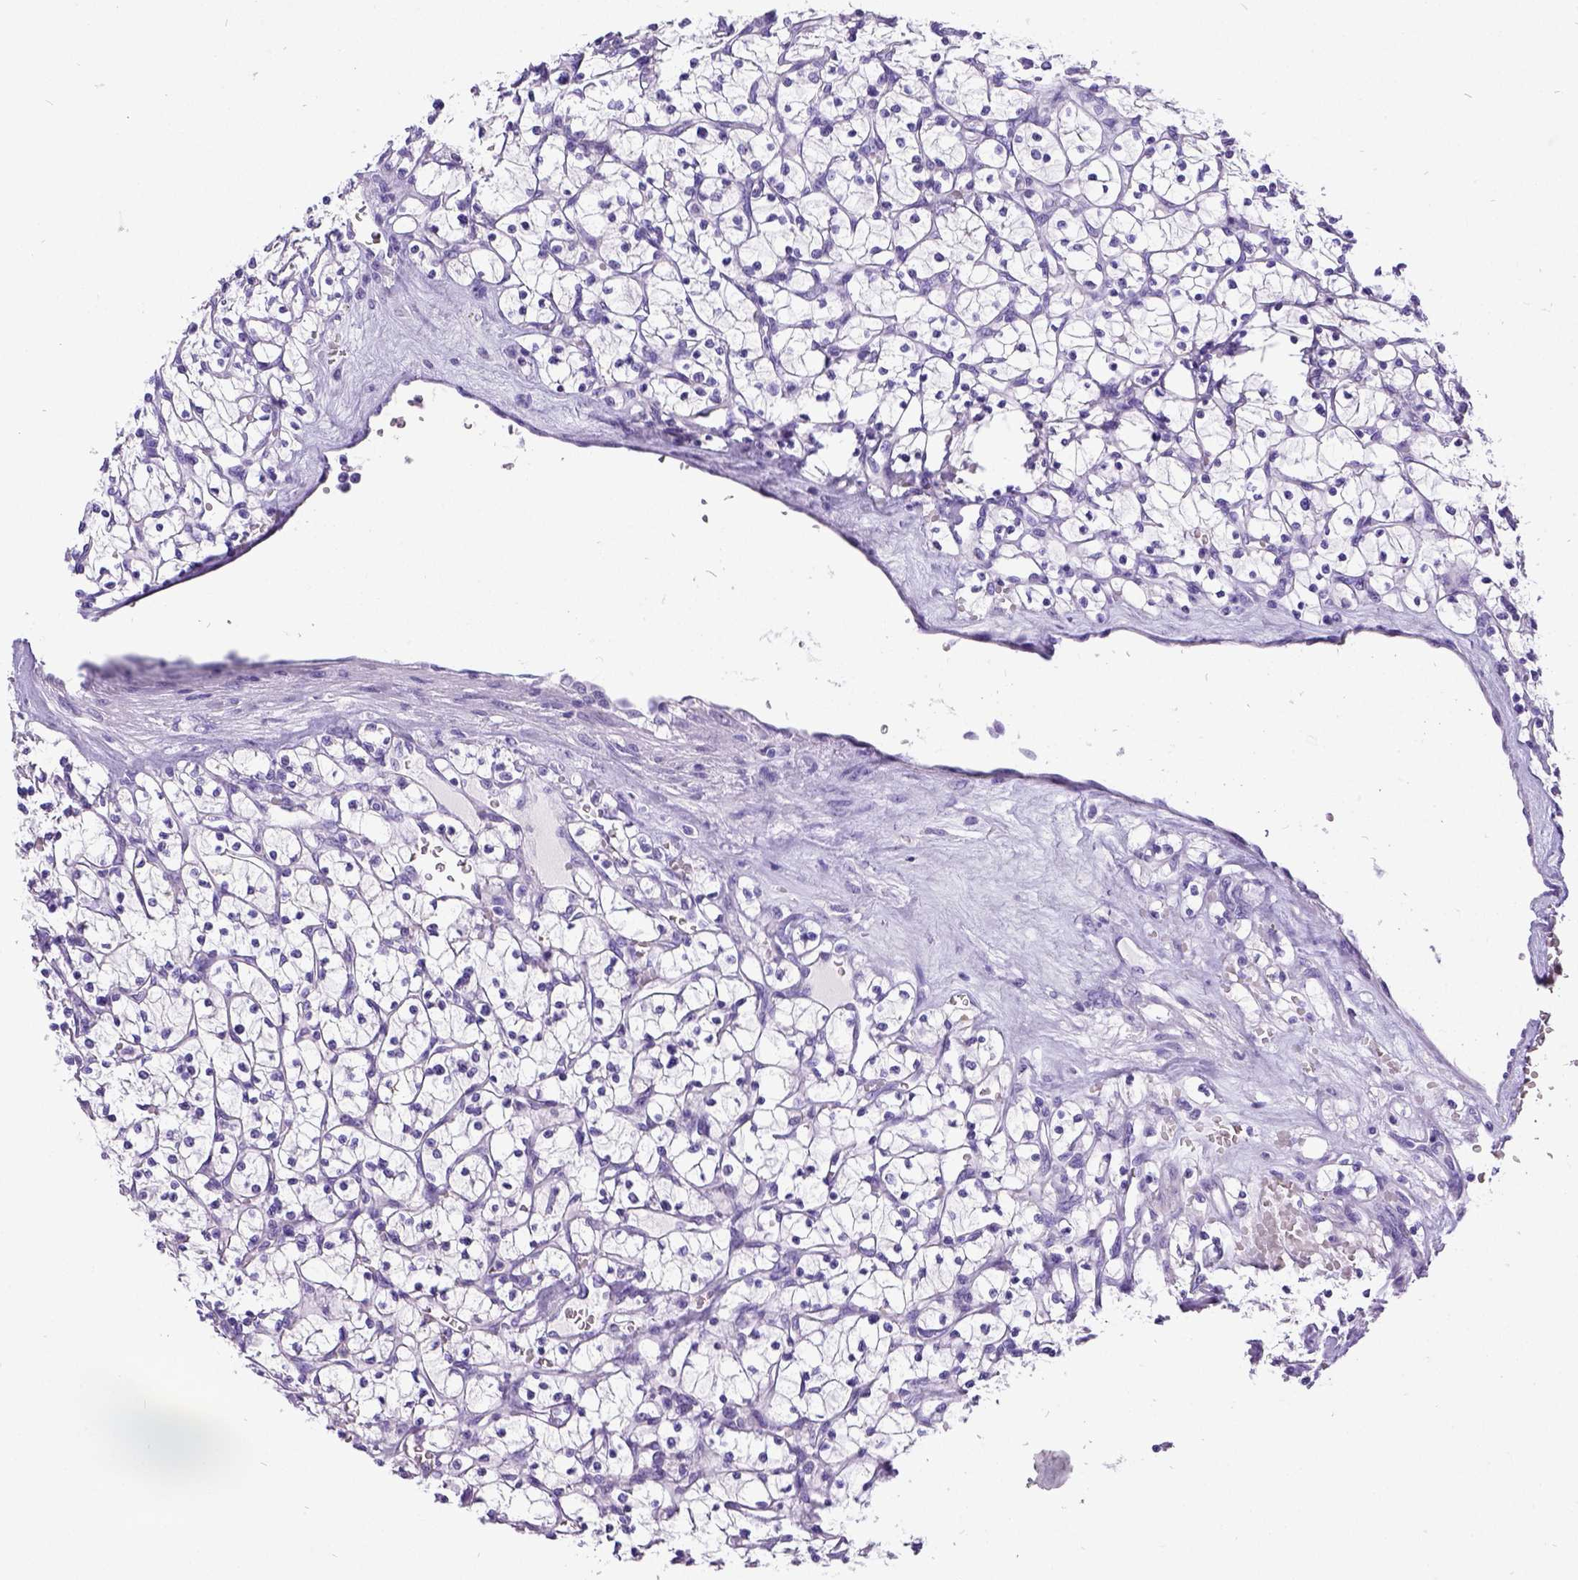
{"staining": {"intensity": "negative", "quantity": "none", "location": "none"}, "tissue": "renal cancer", "cell_type": "Tumor cells", "image_type": "cancer", "snomed": [{"axis": "morphology", "description": "Adenocarcinoma, NOS"}, {"axis": "topography", "description": "Kidney"}], "caption": "Tumor cells show no significant protein staining in renal cancer (adenocarcinoma). (DAB immunohistochemistry (IHC), high magnification).", "gene": "SATB2", "patient": {"sex": "female", "age": 64}}